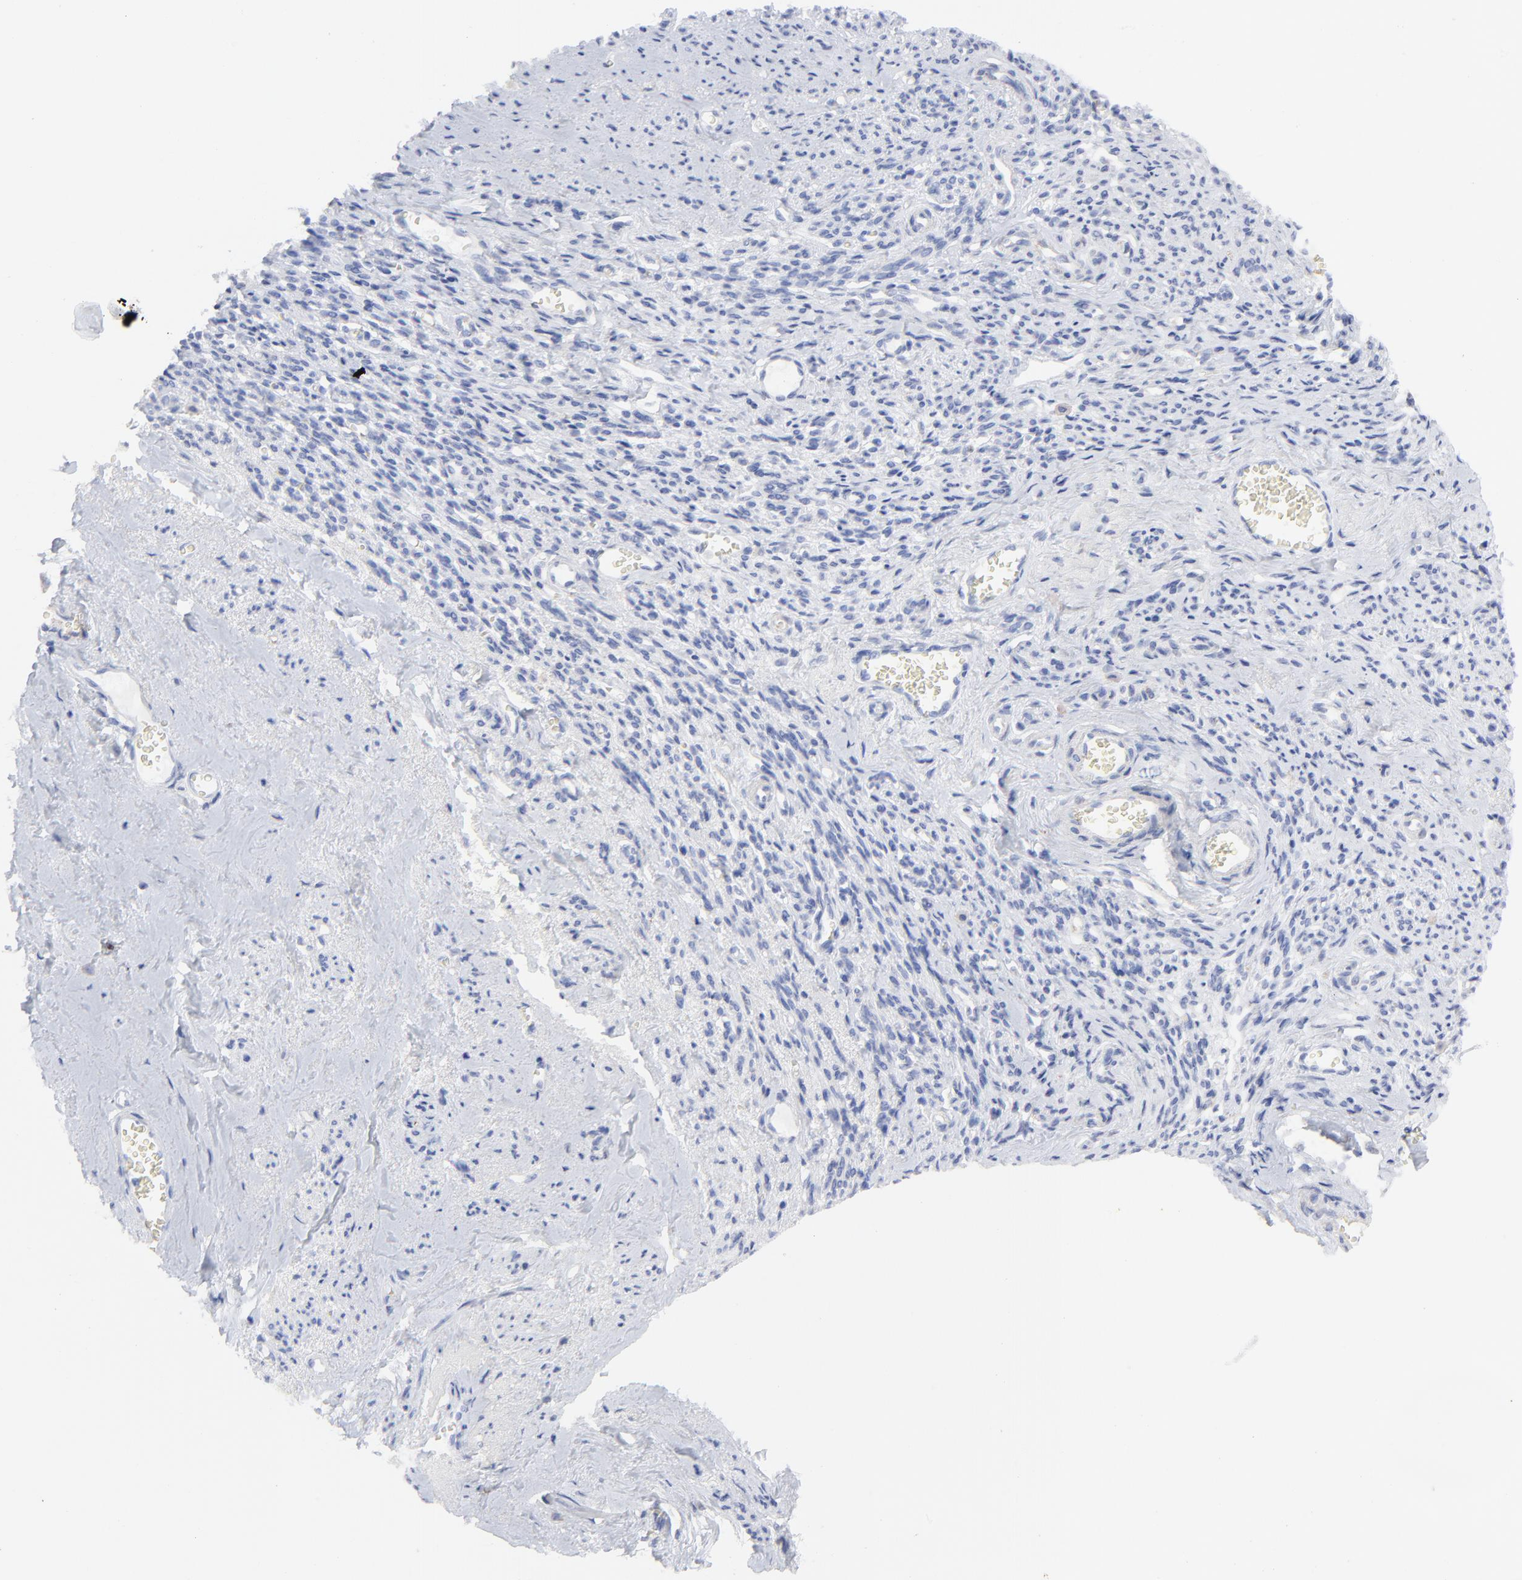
{"staining": {"intensity": "negative", "quantity": "none", "location": "none"}, "tissue": "endometrial cancer", "cell_type": "Tumor cells", "image_type": "cancer", "snomed": [{"axis": "morphology", "description": "Adenocarcinoma, NOS"}, {"axis": "topography", "description": "Endometrium"}], "caption": "A micrograph of human endometrial adenocarcinoma is negative for staining in tumor cells.", "gene": "CNTN3", "patient": {"sex": "female", "age": 75}}